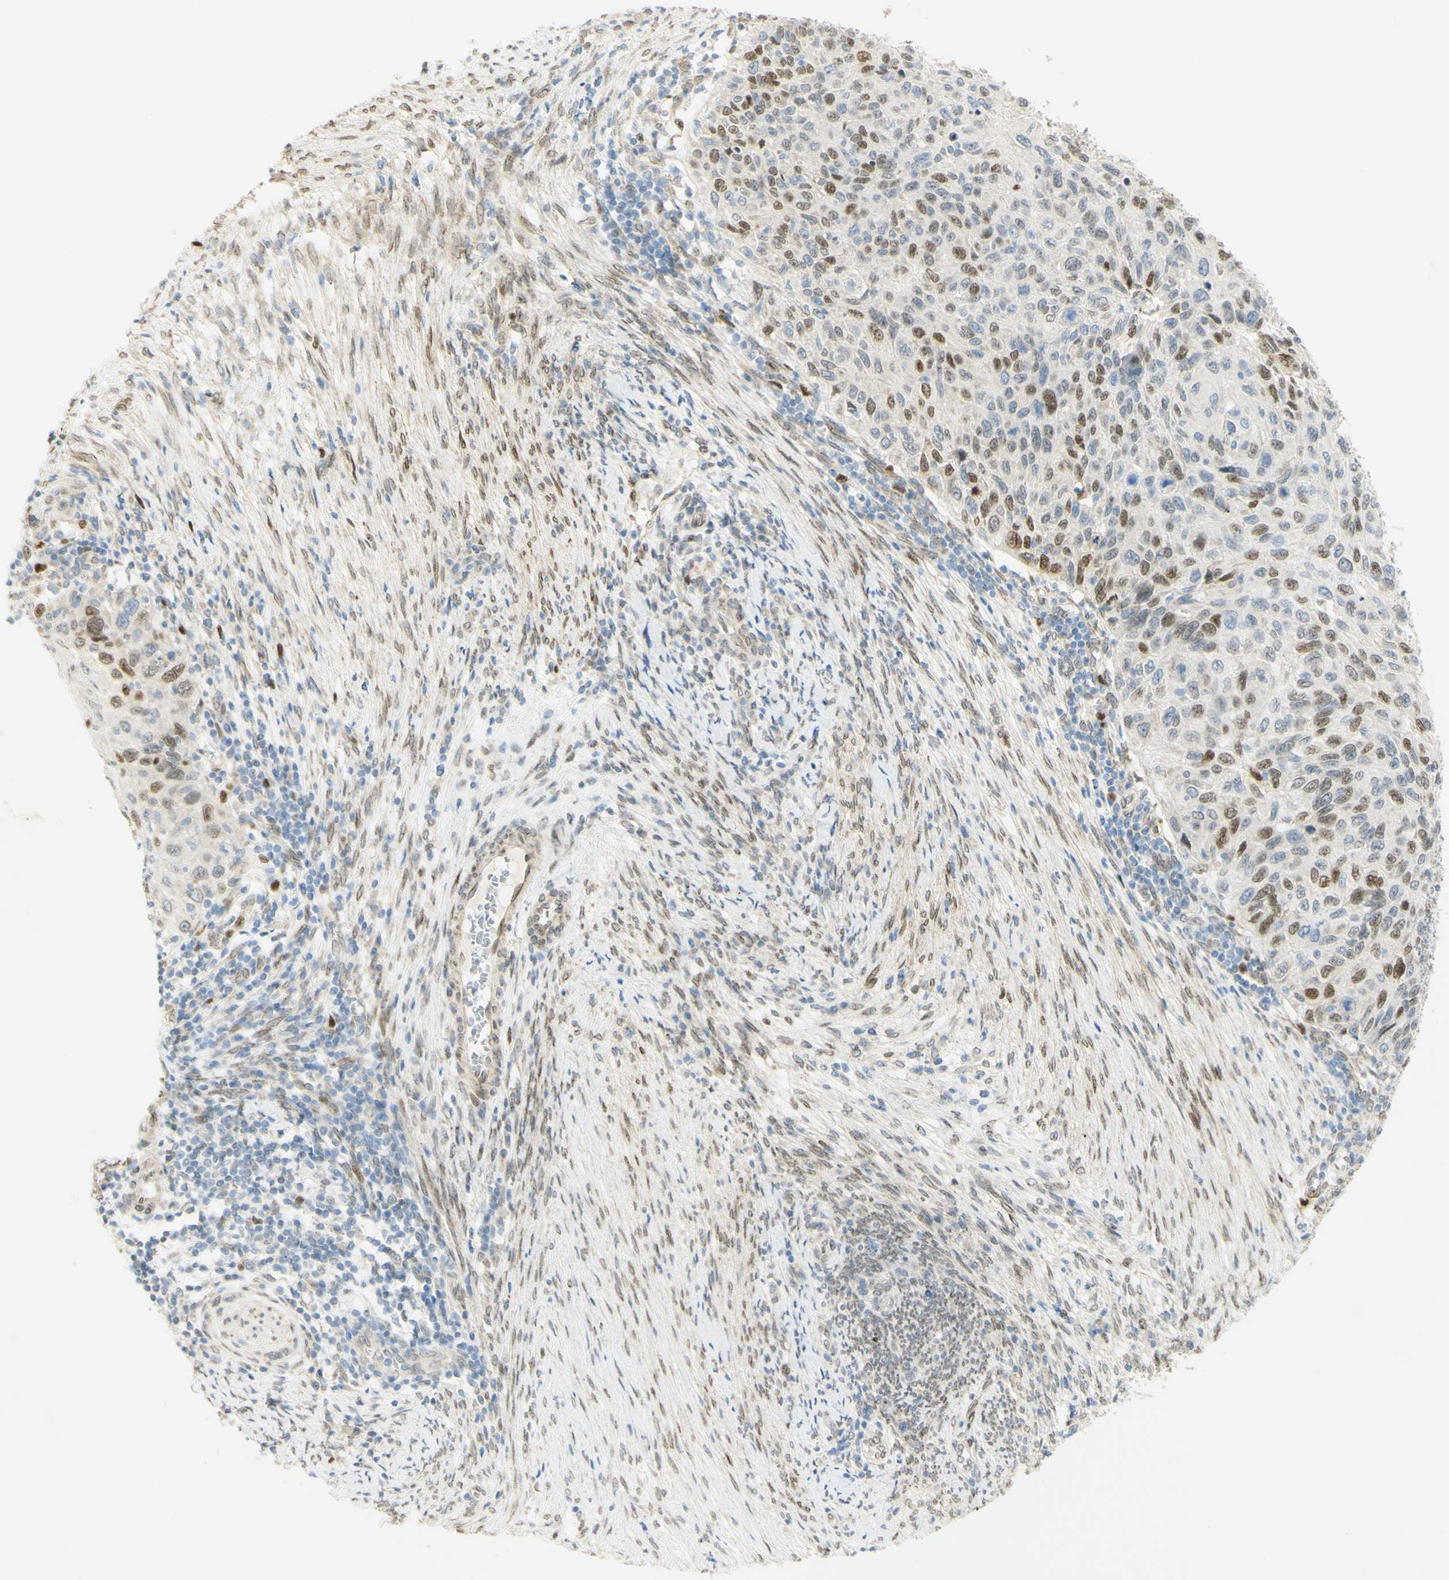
{"staining": {"intensity": "moderate", "quantity": "25%-75%", "location": "nuclear"}, "tissue": "cervical cancer", "cell_type": "Tumor cells", "image_type": "cancer", "snomed": [{"axis": "morphology", "description": "Squamous cell carcinoma, NOS"}, {"axis": "topography", "description": "Cervix"}], "caption": "DAB immunohistochemical staining of human cervical cancer (squamous cell carcinoma) demonstrates moderate nuclear protein expression in about 25%-75% of tumor cells.", "gene": "E2F1", "patient": {"sex": "female", "age": 70}}